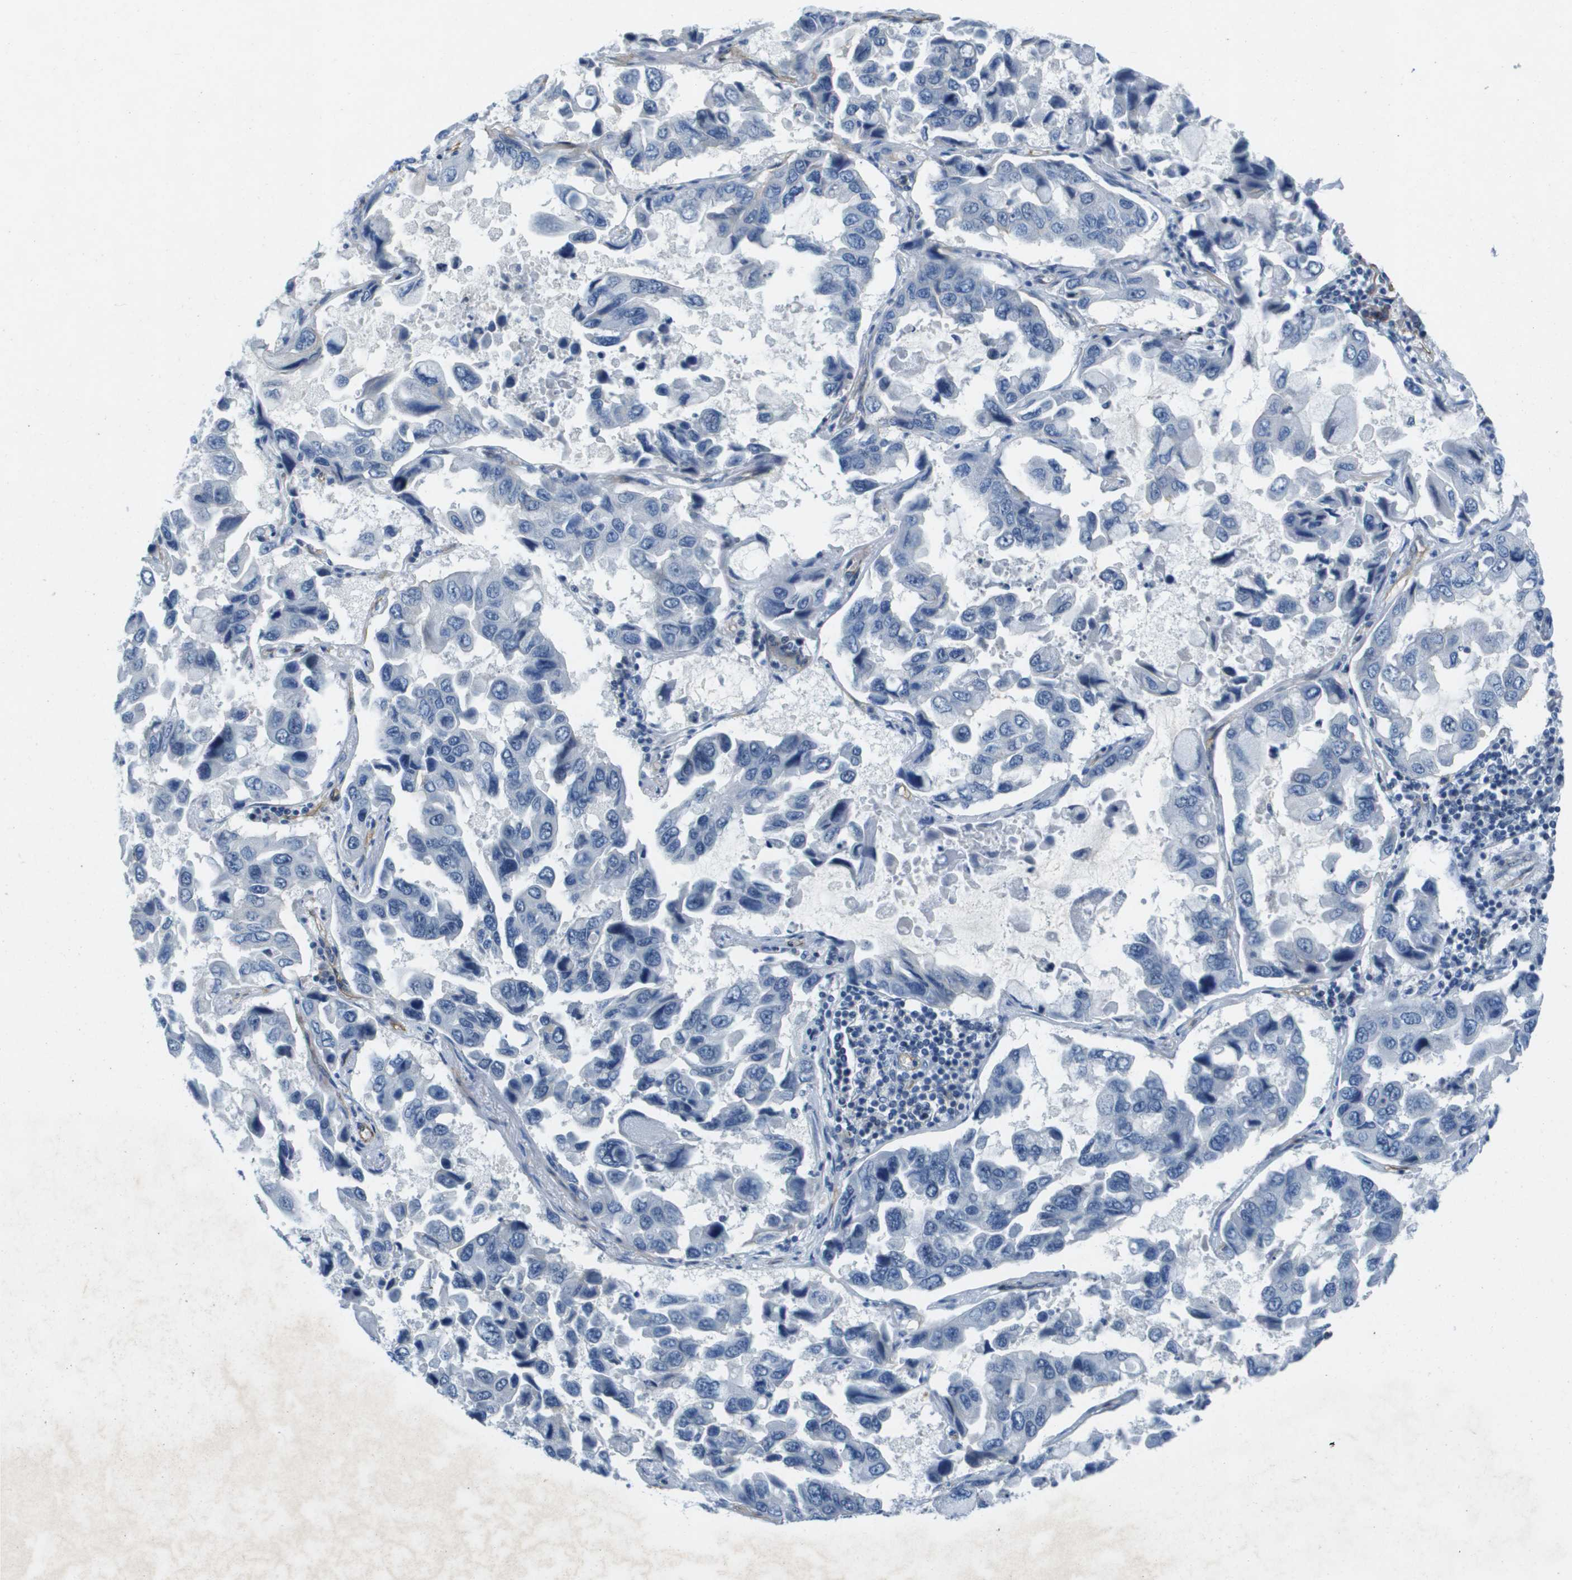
{"staining": {"intensity": "negative", "quantity": "none", "location": "none"}, "tissue": "lung cancer", "cell_type": "Tumor cells", "image_type": "cancer", "snomed": [{"axis": "morphology", "description": "Adenocarcinoma, NOS"}, {"axis": "topography", "description": "Lung"}], "caption": "Protein analysis of lung cancer demonstrates no significant positivity in tumor cells.", "gene": "ITGA6", "patient": {"sex": "male", "age": 64}}